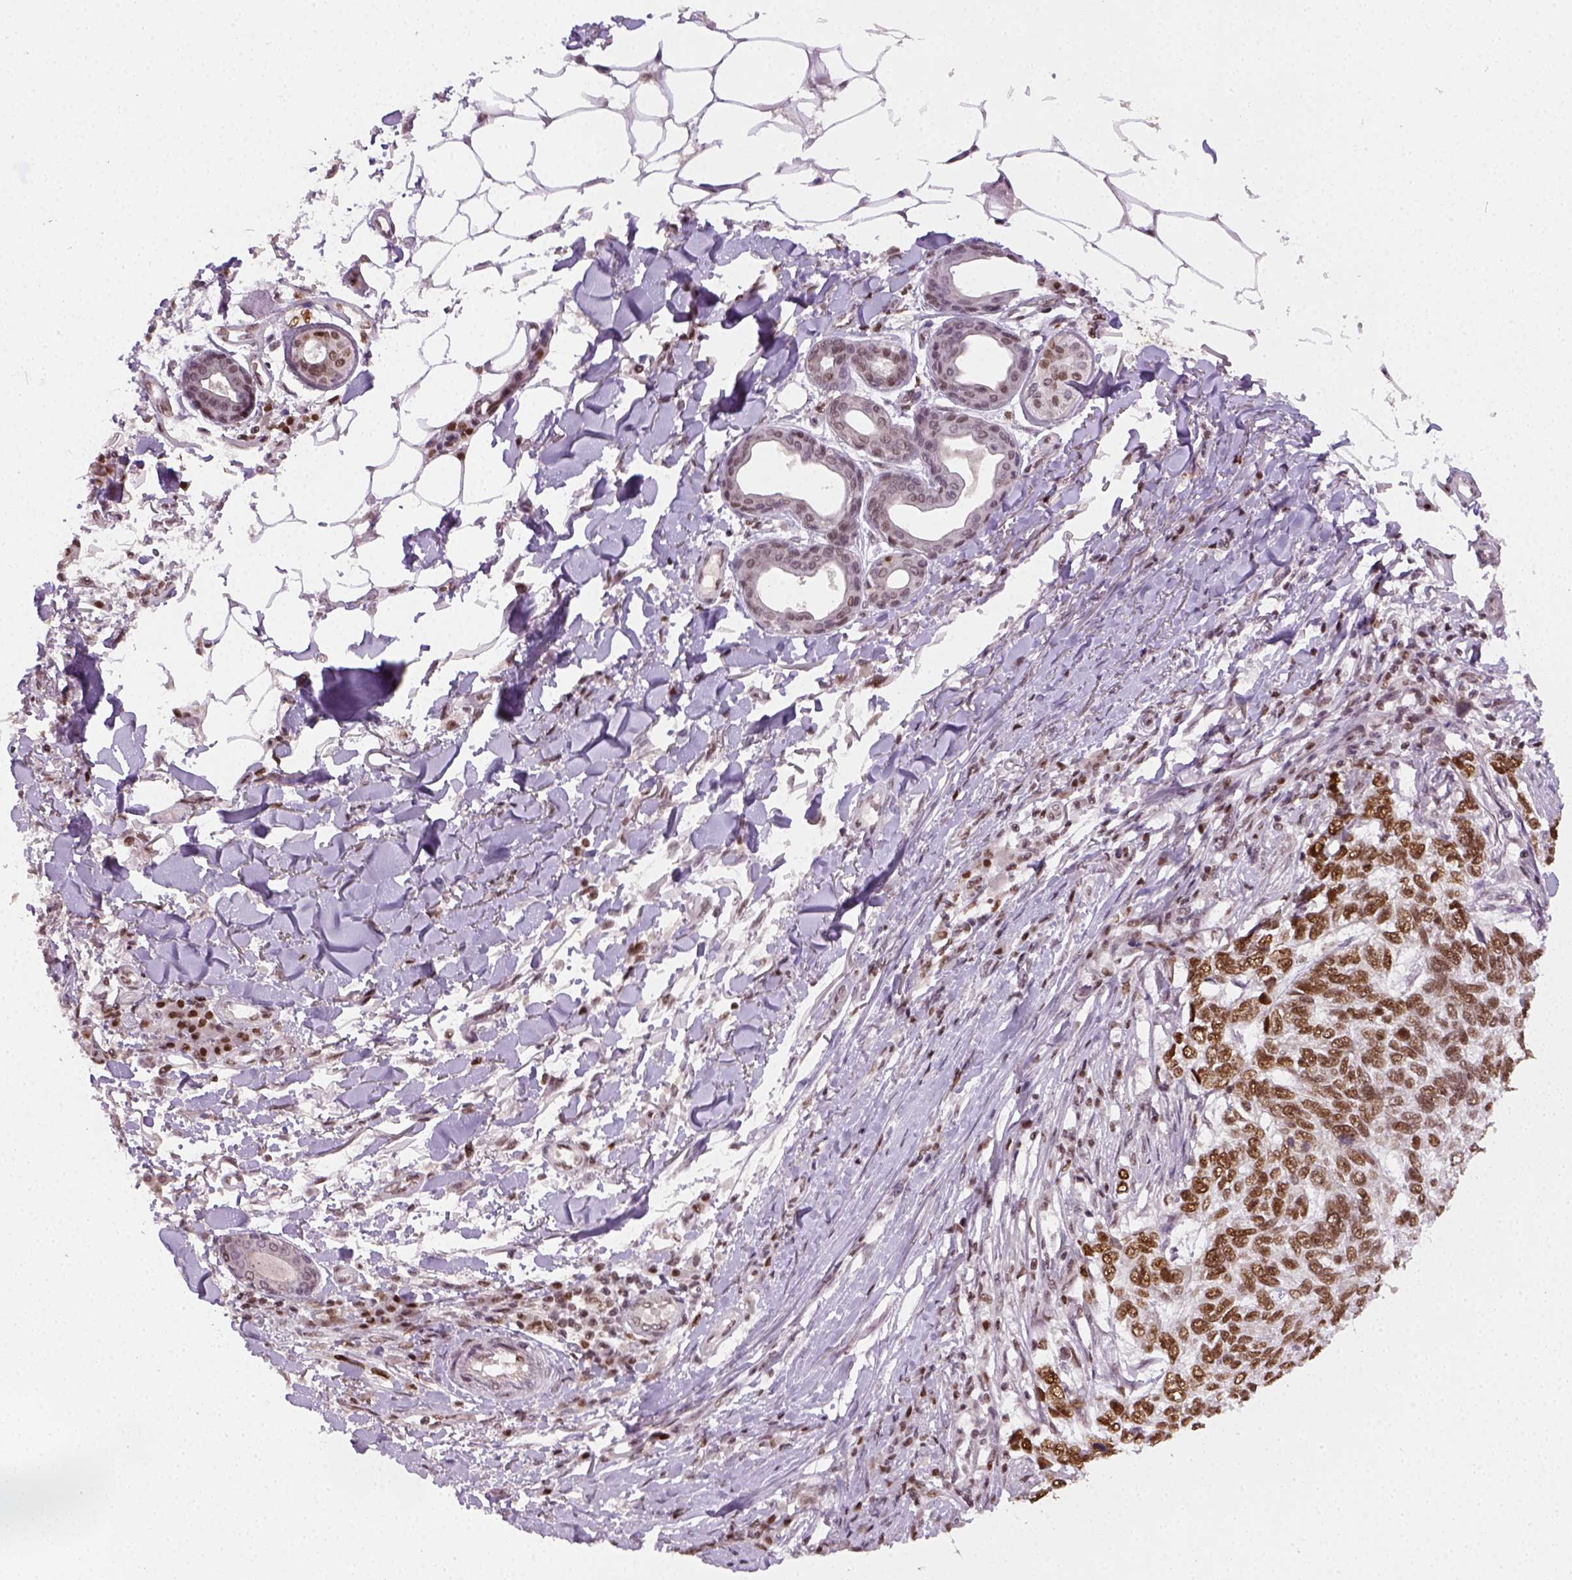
{"staining": {"intensity": "moderate", "quantity": "25%-75%", "location": "nuclear"}, "tissue": "skin cancer", "cell_type": "Tumor cells", "image_type": "cancer", "snomed": [{"axis": "morphology", "description": "Basal cell carcinoma"}, {"axis": "topography", "description": "Skin"}], "caption": "A high-resolution micrograph shows immunohistochemistry (IHC) staining of skin basal cell carcinoma, which shows moderate nuclear staining in approximately 25%-75% of tumor cells. (IHC, brightfield microscopy, high magnification).", "gene": "FANCE", "patient": {"sex": "female", "age": 65}}